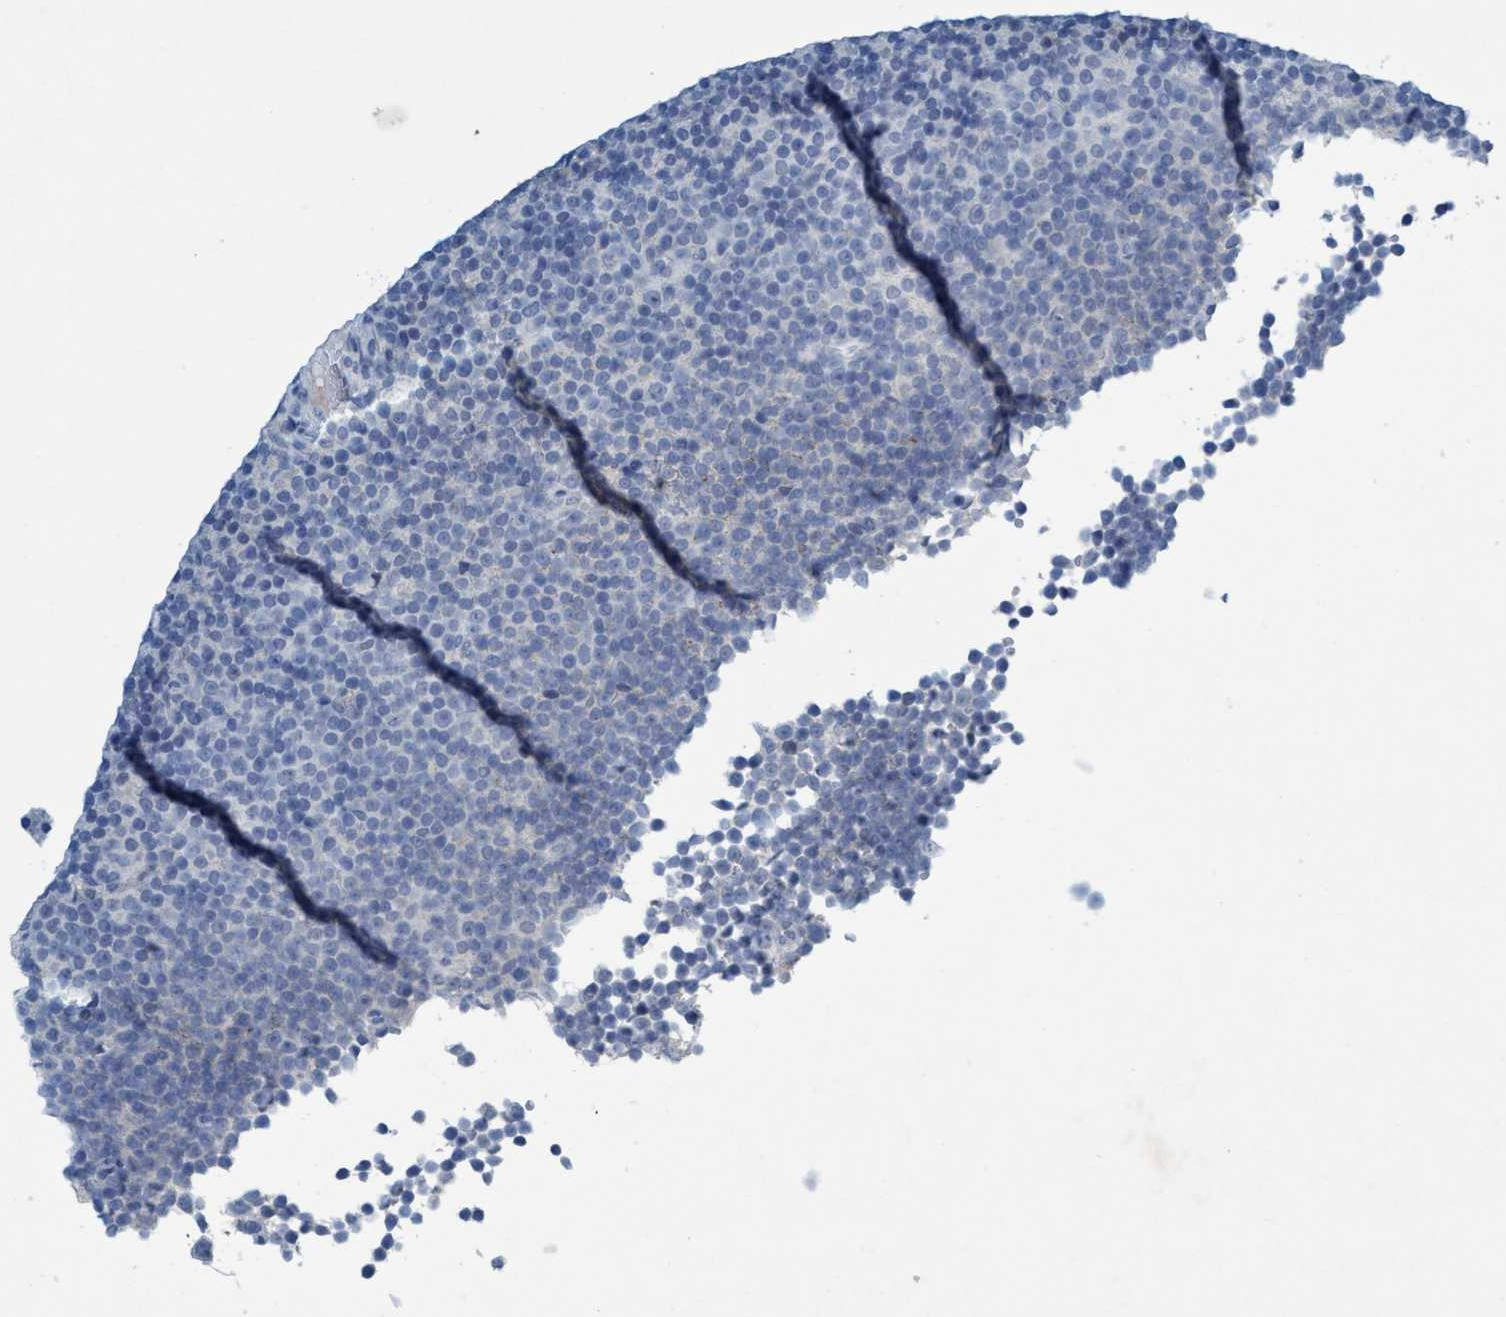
{"staining": {"intensity": "negative", "quantity": "none", "location": "none"}, "tissue": "lymphoma", "cell_type": "Tumor cells", "image_type": "cancer", "snomed": [{"axis": "morphology", "description": "Malignant lymphoma, non-Hodgkin's type, Low grade"}, {"axis": "topography", "description": "Lymph node"}], "caption": "The photomicrograph displays no staining of tumor cells in malignant lymphoma, non-Hodgkin's type (low-grade). Brightfield microscopy of immunohistochemistry stained with DAB (3,3'-diaminobenzidine) (brown) and hematoxylin (blue), captured at high magnification.", "gene": "RNF208", "patient": {"sex": "female", "age": 67}}